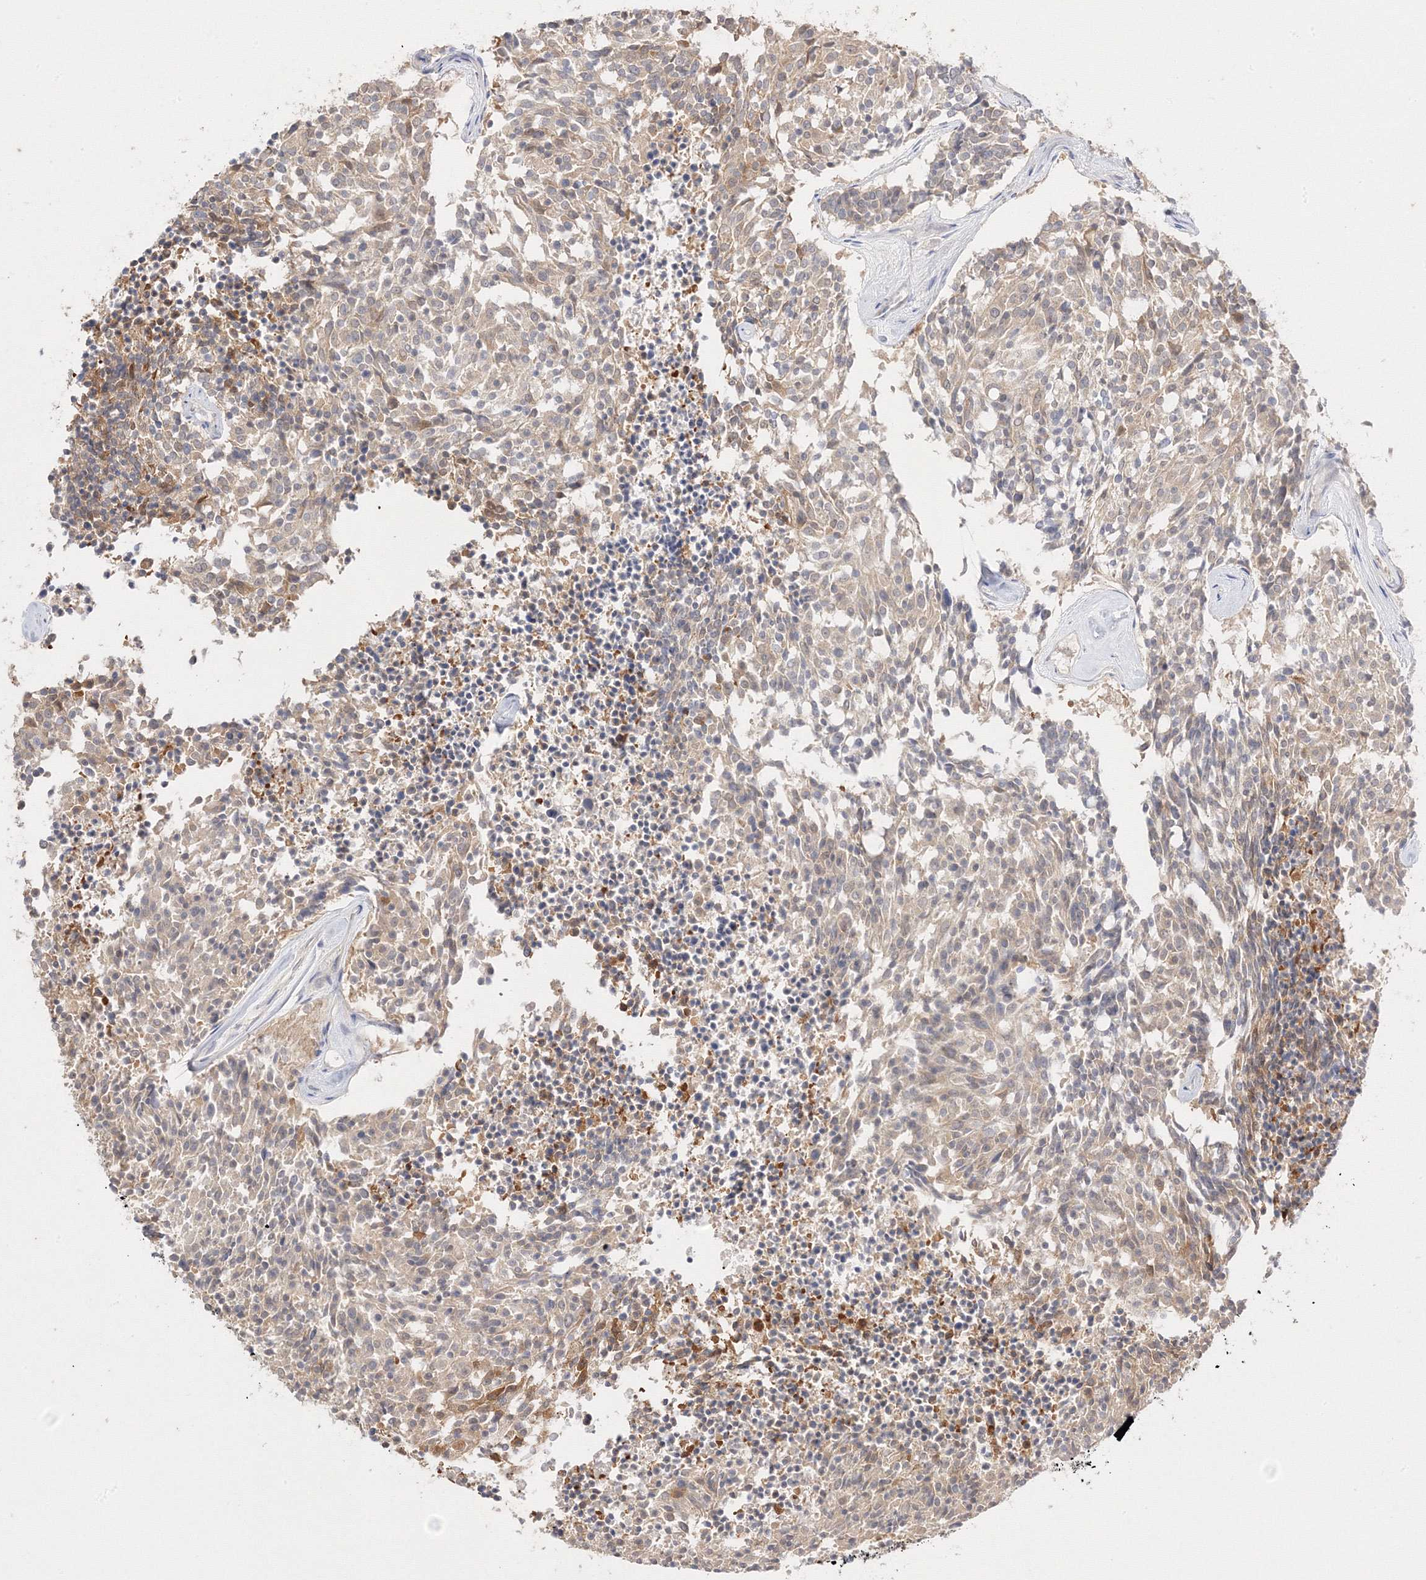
{"staining": {"intensity": "moderate", "quantity": ">75%", "location": "cytoplasmic/membranous"}, "tissue": "carcinoid", "cell_type": "Tumor cells", "image_type": "cancer", "snomed": [{"axis": "morphology", "description": "Carcinoid, malignant, NOS"}, {"axis": "topography", "description": "Pancreas"}], "caption": "Carcinoid stained with a protein marker displays moderate staining in tumor cells.", "gene": "C2CD2", "patient": {"sex": "female", "age": 54}}